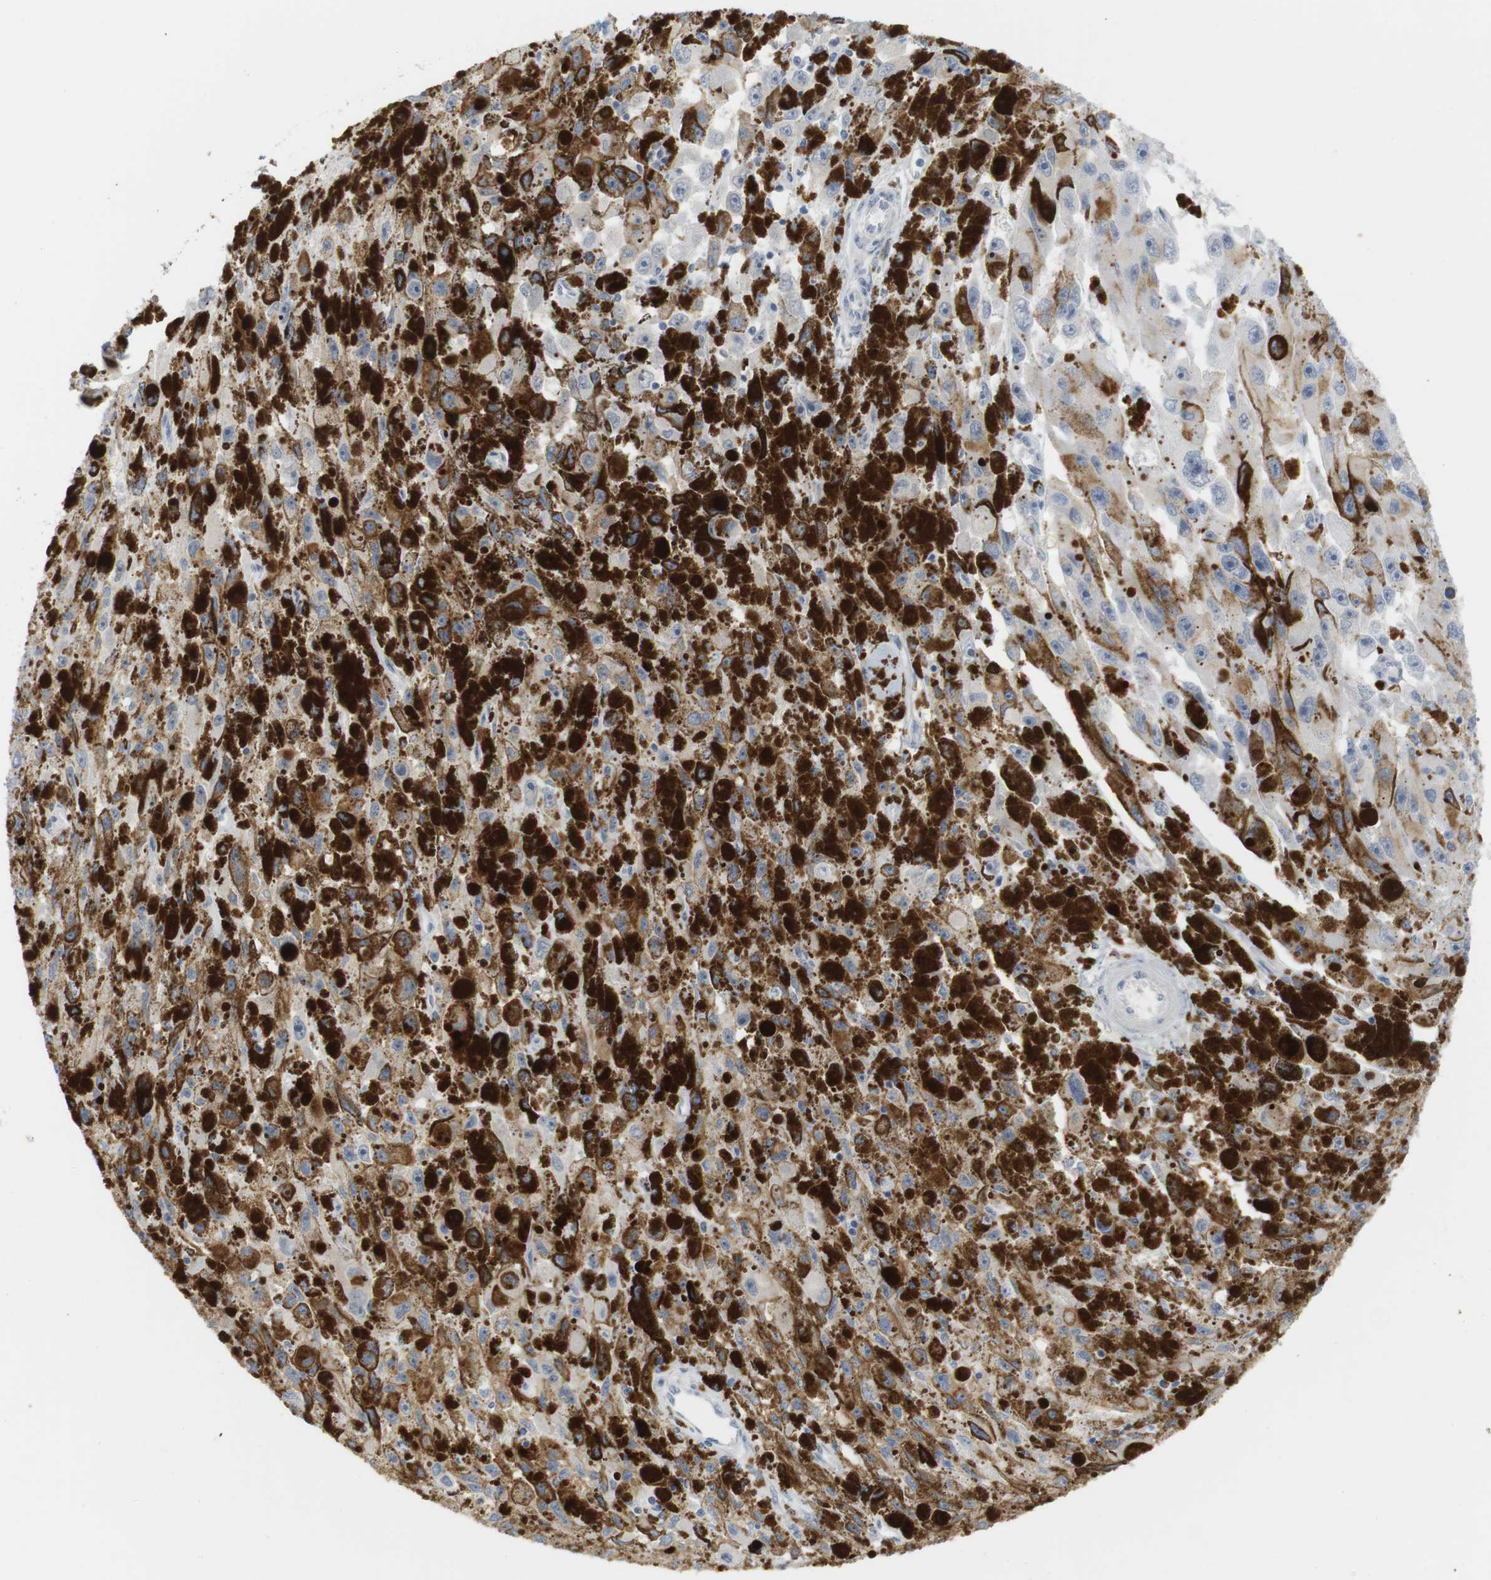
{"staining": {"intensity": "negative", "quantity": "none", "location": "none"}, "tissue": "melanoma", "cell_type": "Tumor cells", "image_type": "cancer", "snomed": [{"axis": "morphology", "description": "Malignant melanoma, NOS"}, {"axis": "topography", "description": "Skin"}], "caption": "A histopathology image of melanoma stained for a protein demonstrates no brown staining in tumor cells. (Stains: DAB (3,3'-diaminobenzidine) immunohistochemistry (IHC) with hematoxylin counter stain, Microscopy: brightfield microscopy at high magnification).", "gene": "YIPF1", "patient": {"sex": "female", "age": 104}}